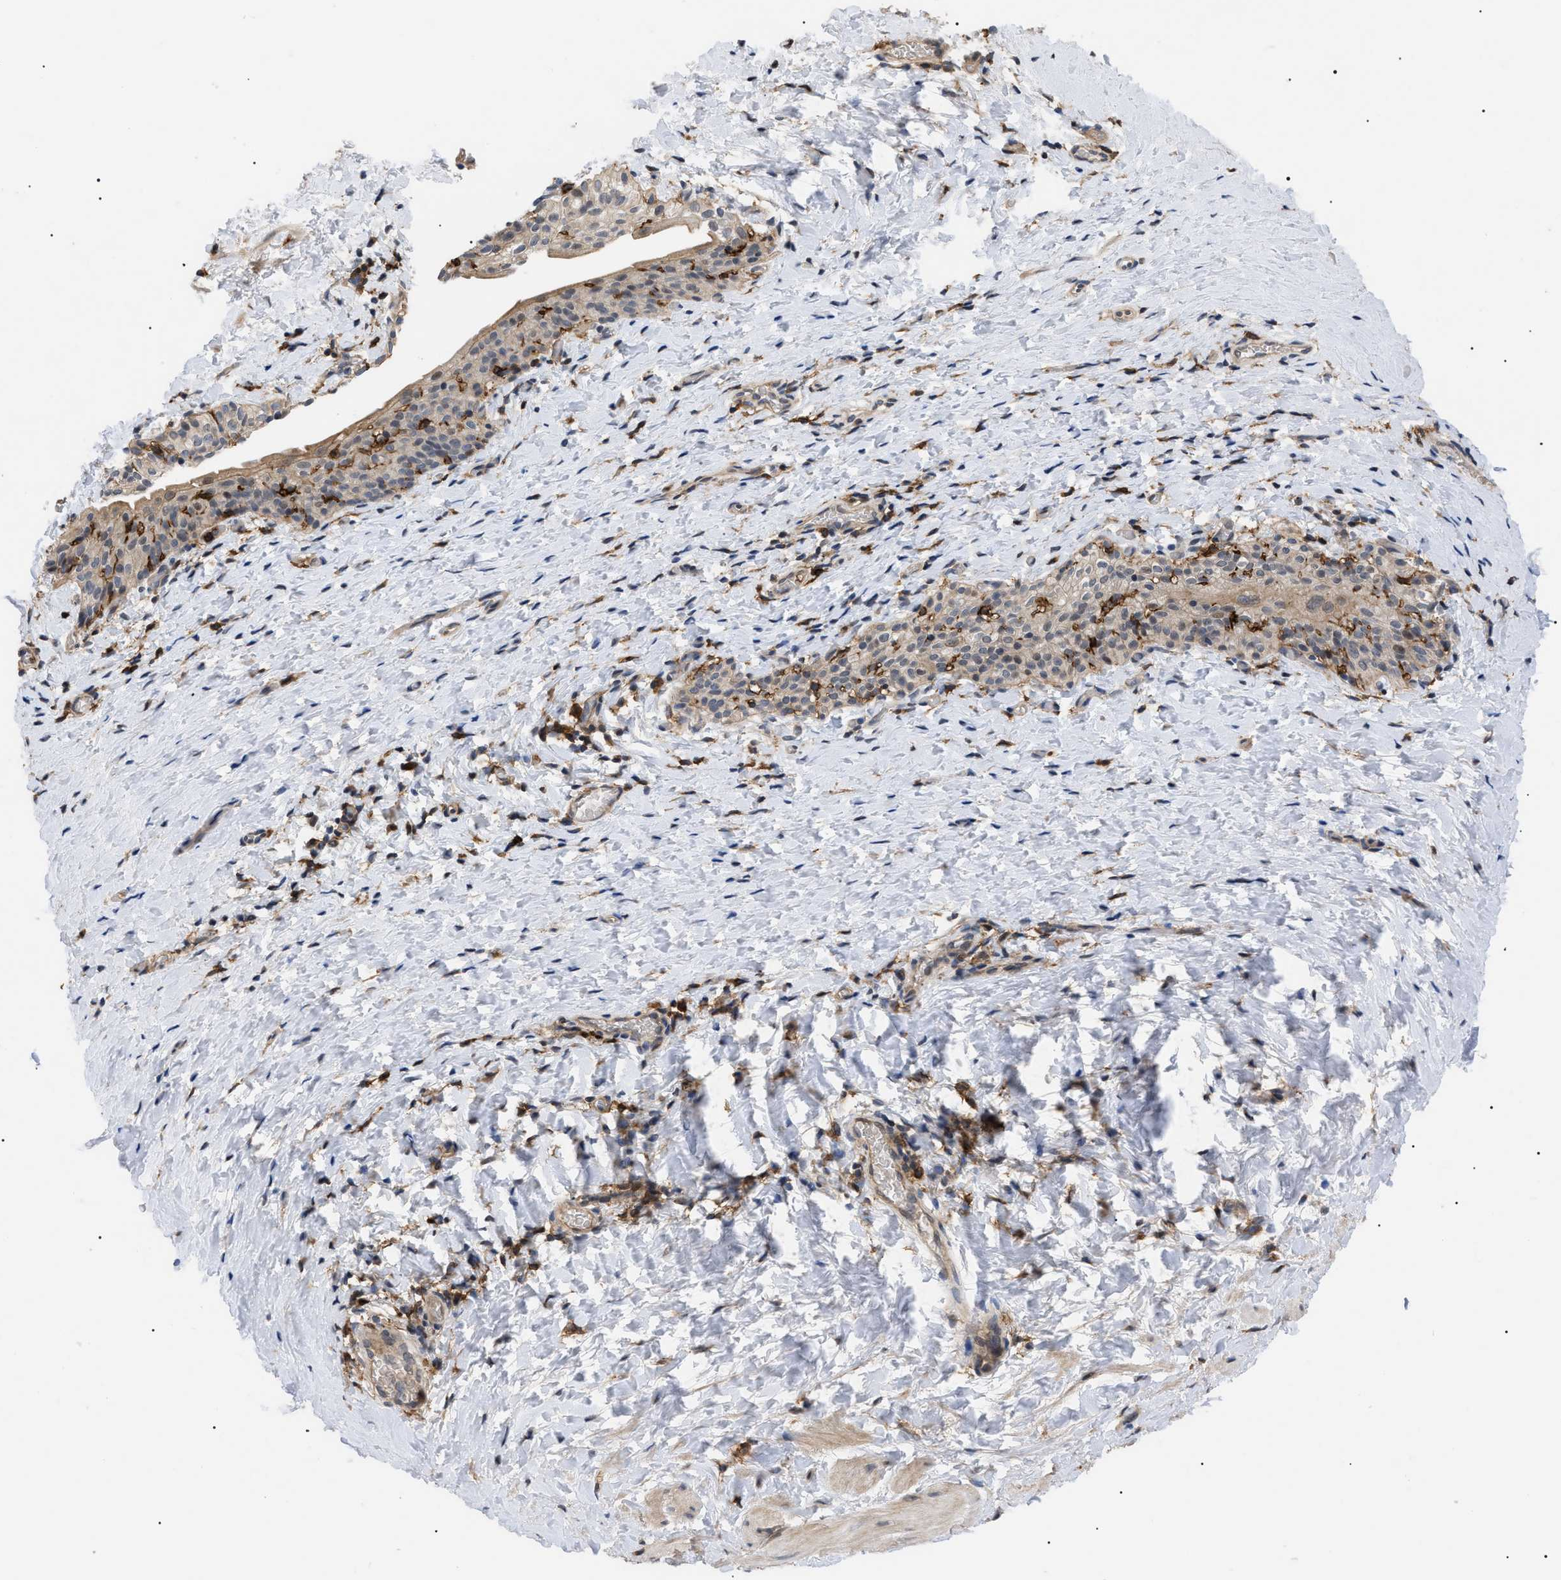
{"staining": {"intensity": "weak", "quantity": ">75%", "location": "cytoplasmic/membranous"}, "tissue": "smooth muscle", "cell_type": "Smooth muscle cells", "image_type": "normal", "snomed": [{"axis": "morphology", "description": "Normal tissue, NOS"}, {"axis": "topography", "description": "Smooth muscle"}], "caption": "Human smooth muscle stained with a brown dye displays weak cytoplasmic/membranous positive positivity in approximately >75% of smooth muscle cells.", "gene": "CD300A", "patient": {"sex": "male", "age": 16}}